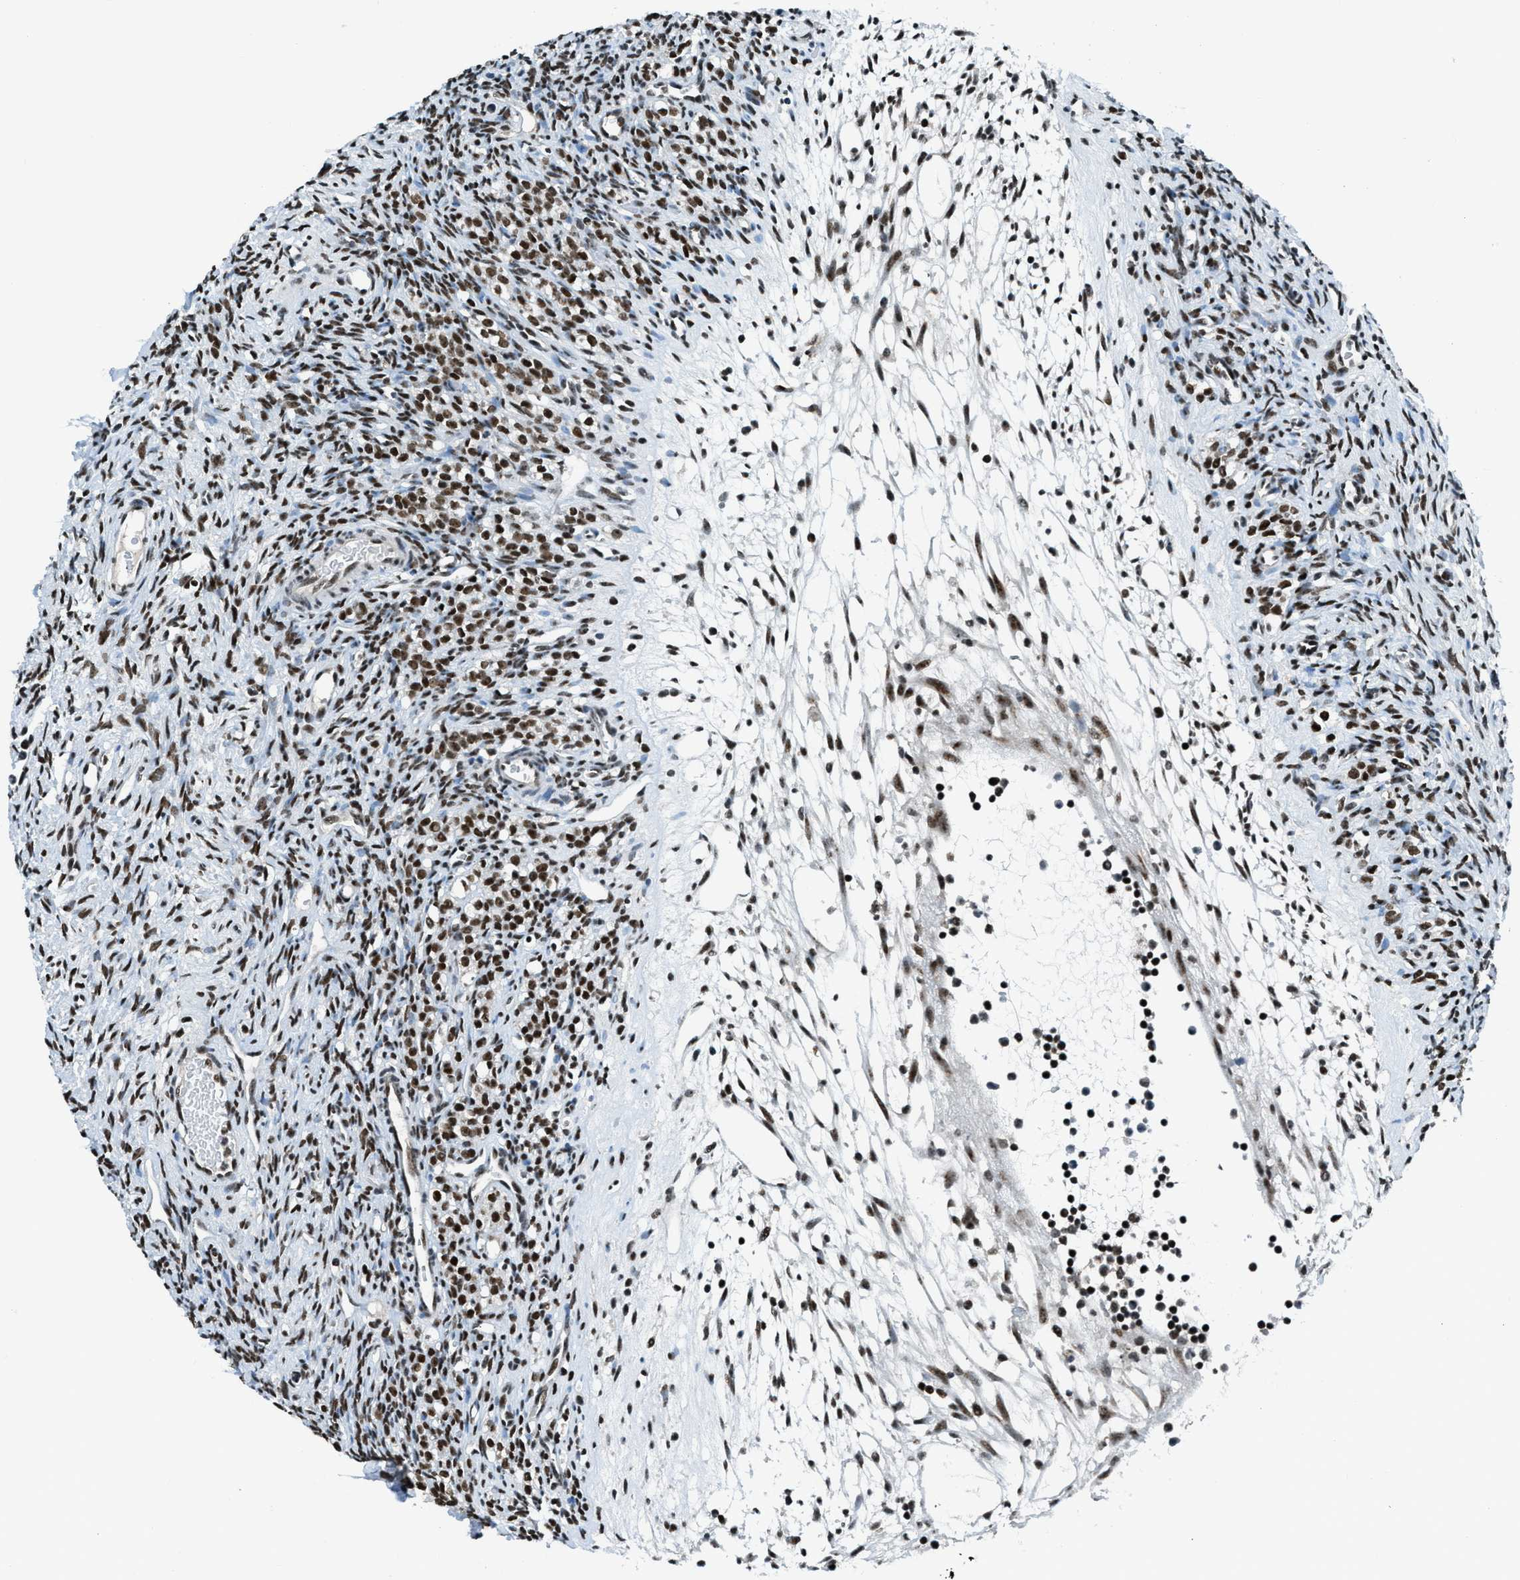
{"staining": {"intensity": "strong", "quantity": ">75%", "location": "nuclear"}, "tissue": "ovary", "cell_type": "Ovarian stroma cells", "image_type": "normal", "snomed": [{"axis": "morphology", "description": "Normal tissue, NOS"}, {"axis": "topography", "description": "Ovary"}], "caption": "A brown stain shows strong nuclear positivity of a protein in ovarian stroma cells of normal ovary.", "gene": "RAD51B", "patient": {"sex": "female", "age": 33}}